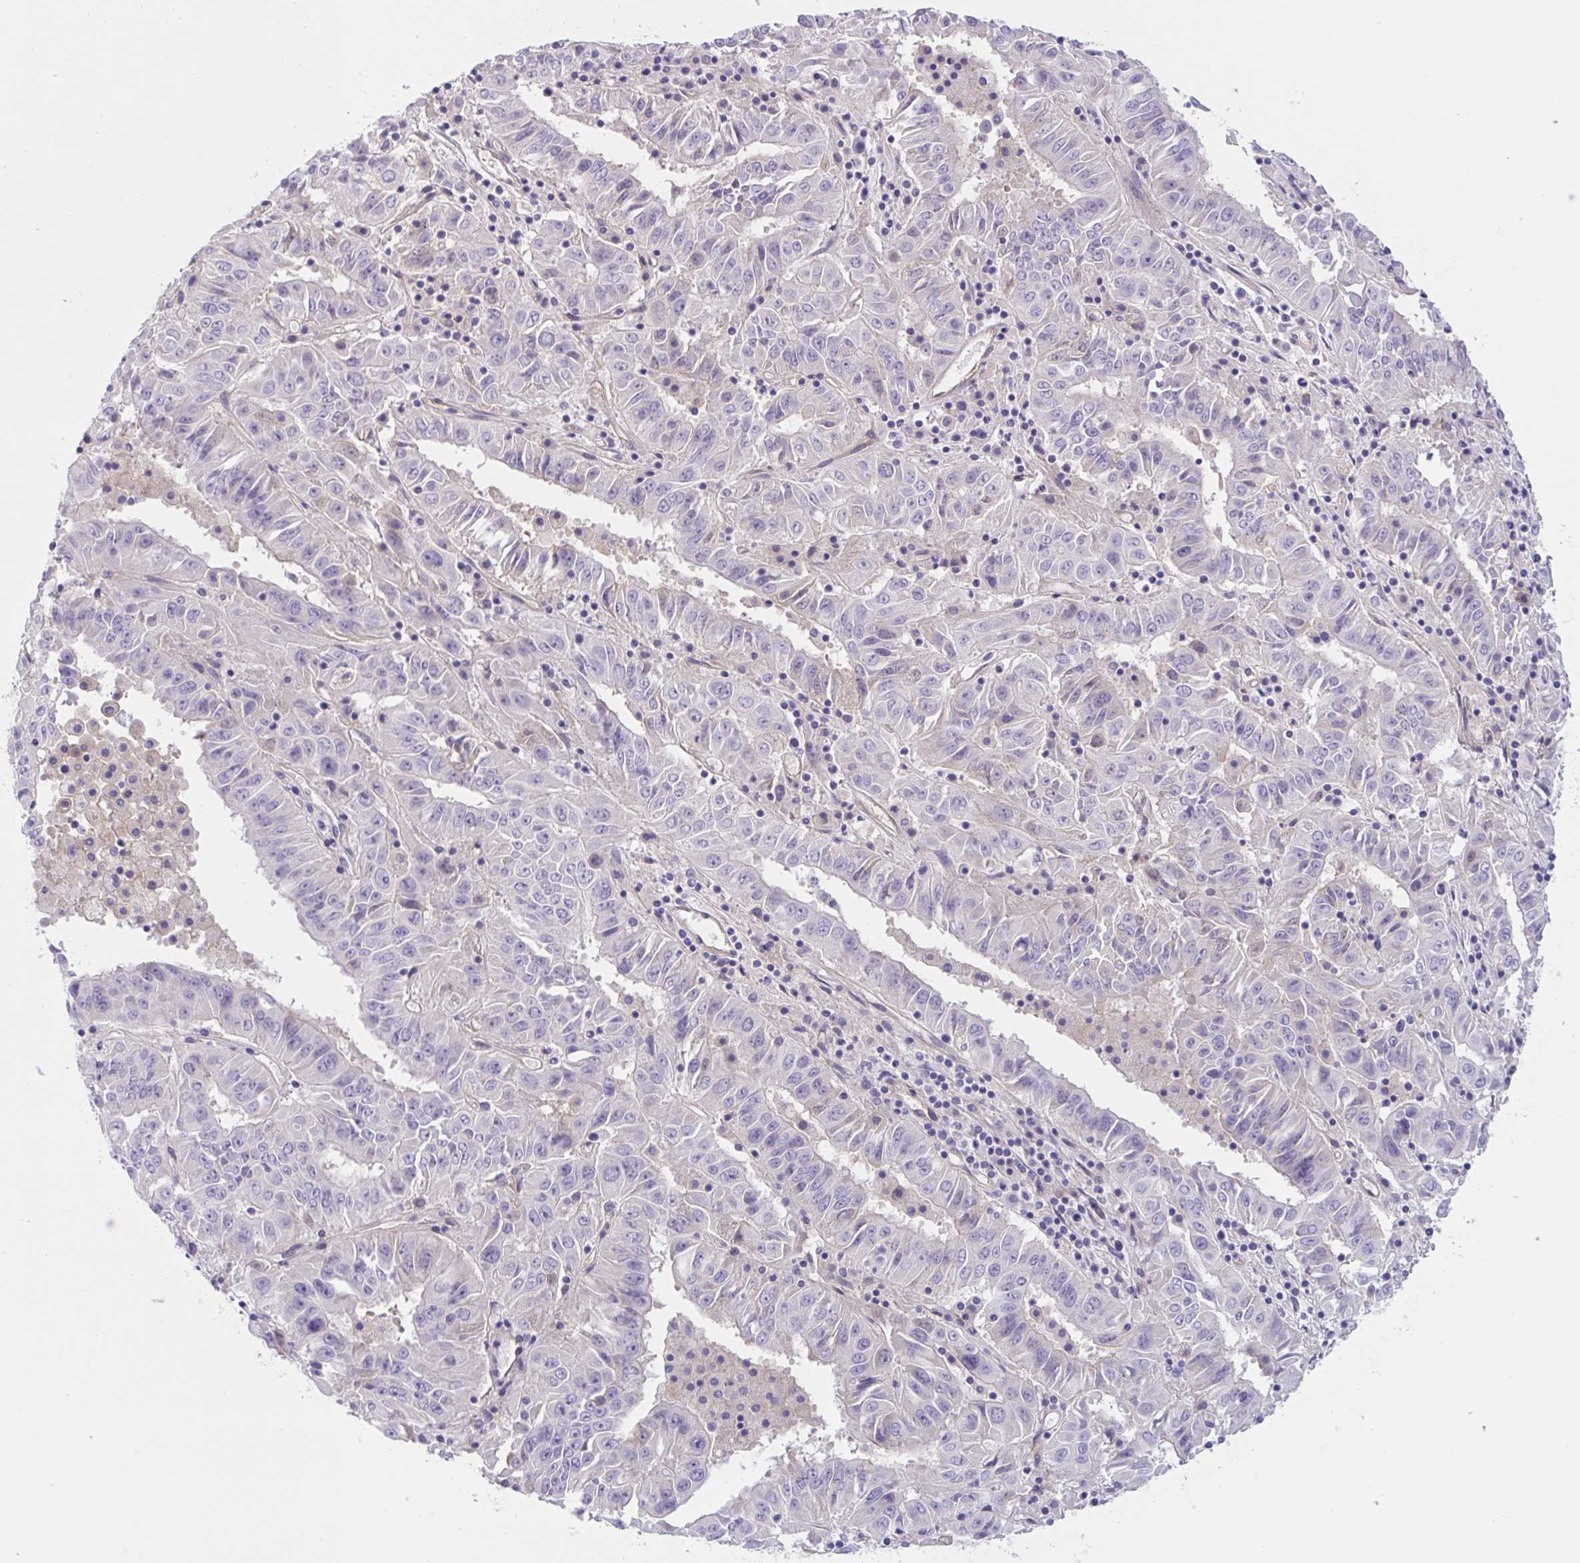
{"staining": {"intensity": "negative", "quantity": "none", "location": "none"}, "tissue": "pancreatic cancer", "cell_type": "Tumor cells", "image_type": "cancer", "snomed": [{"axis": "morphology", "description": "Adenocarcinoma, NOS"}, {"axis": "topography", "description": "Pancreas"}], "caption": "Pancreatic adenocarcinoma was stained to show a protein in brown. There is no significant staining in tumor cells. (Stains: DAB immunohistochemistry (IHC) with hematoxylin counter stain, Microscopy: brightfield microscopy at high magnification).", "gene": "TTC7B", "patient": {"sex": "male", "age": 63}}